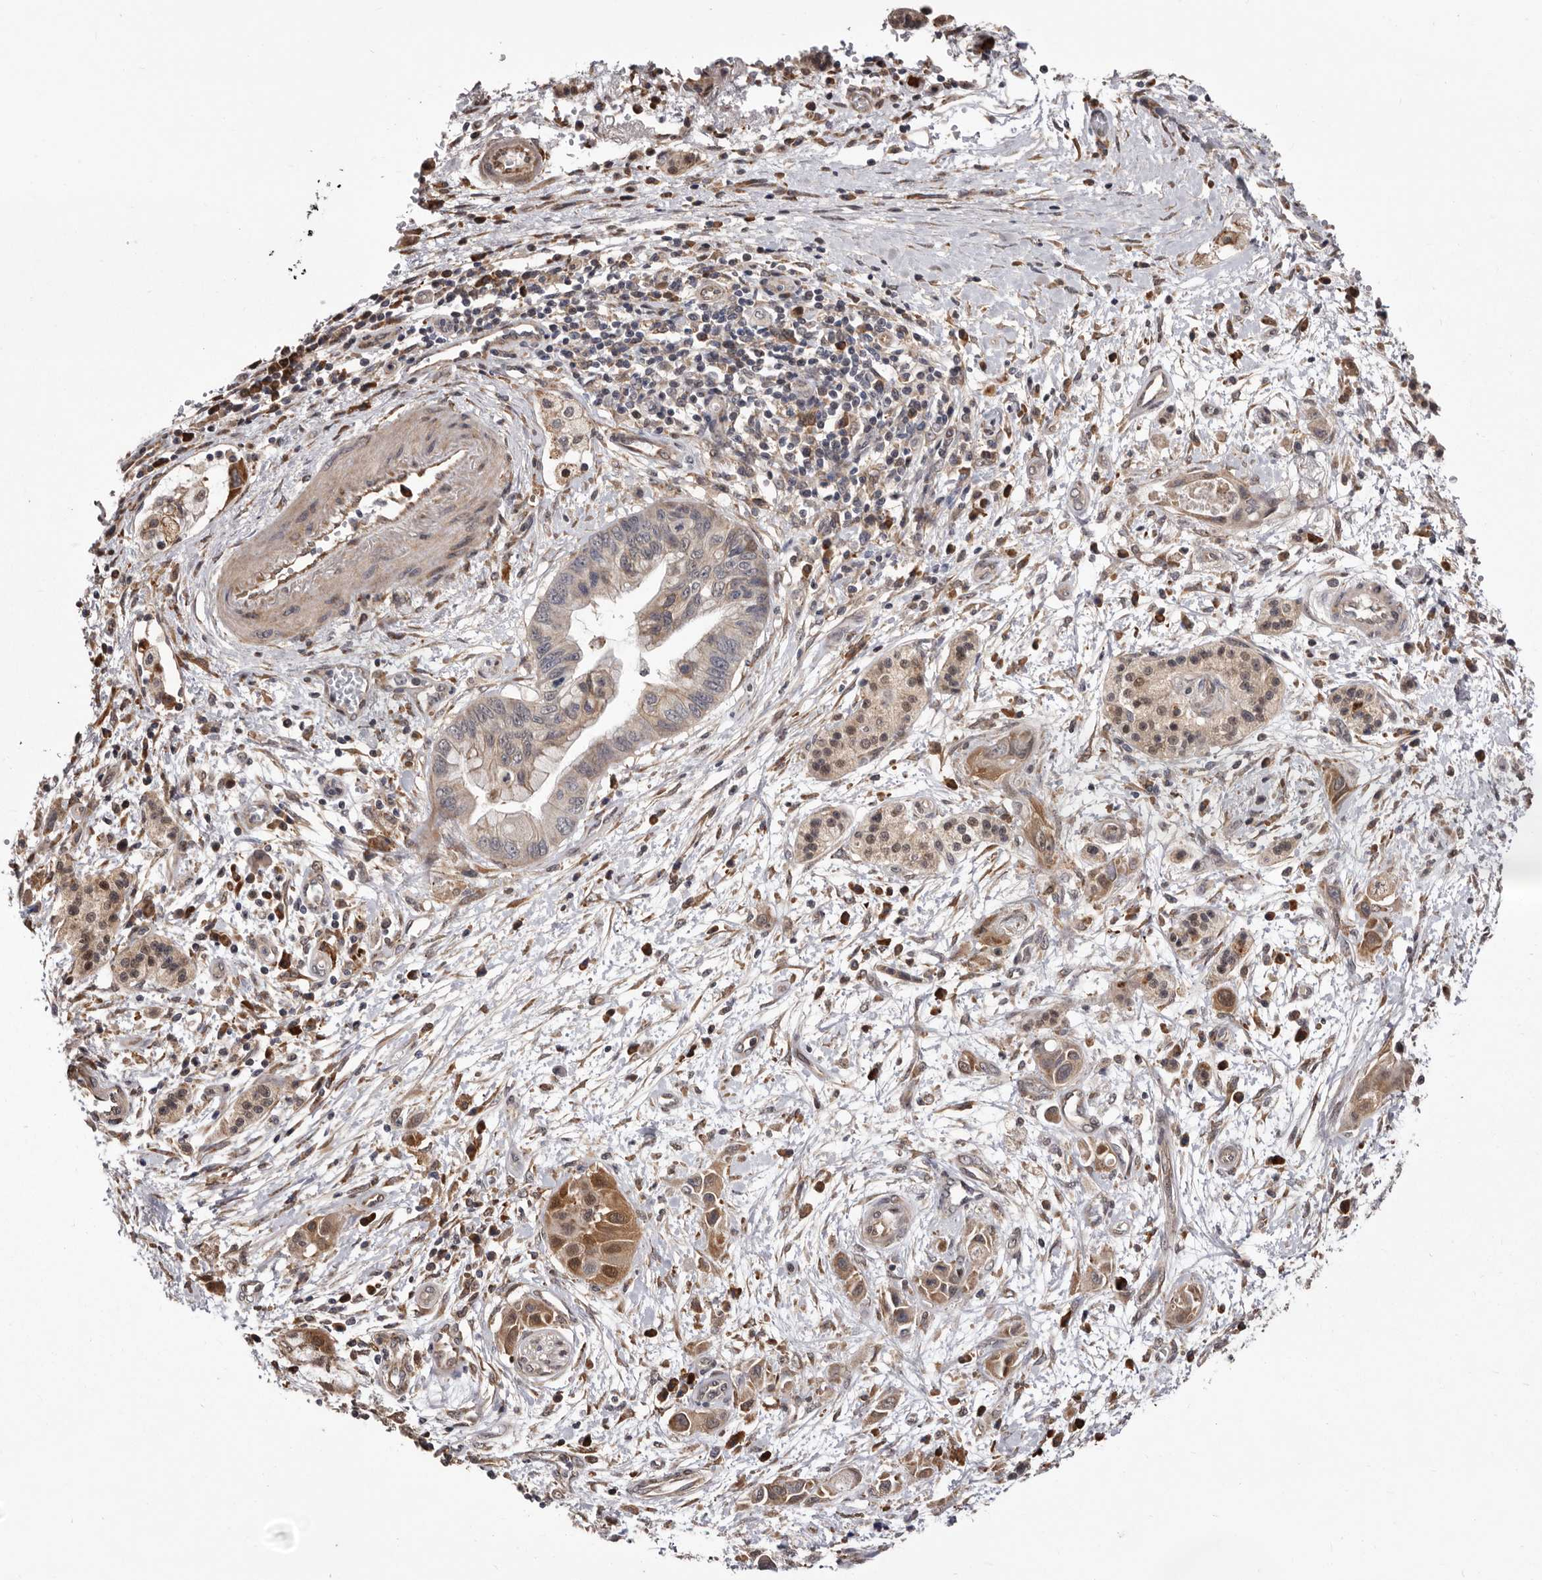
{"staining": {"intensity": "weak", "quantity": "25%-75%", "location": "cytoplasmic/membranous"}, "tissue": "pancreatic cancer", "cell_type": "Tumor cells", "image_type": "cancer", "snomed": [{"axis": "morphology", "description": "Adenocarcinoma, NOS"}, {"axis": "topography", "description": "Pancreas"}], "caption": "A histopathology image of pancreatic cancer stained for a protein demonstrates weak cytoplasmic/membranous brown staining in tumor cells.", "gene": "RRM2B", "patient": {"sex": "female", "age": 73}}